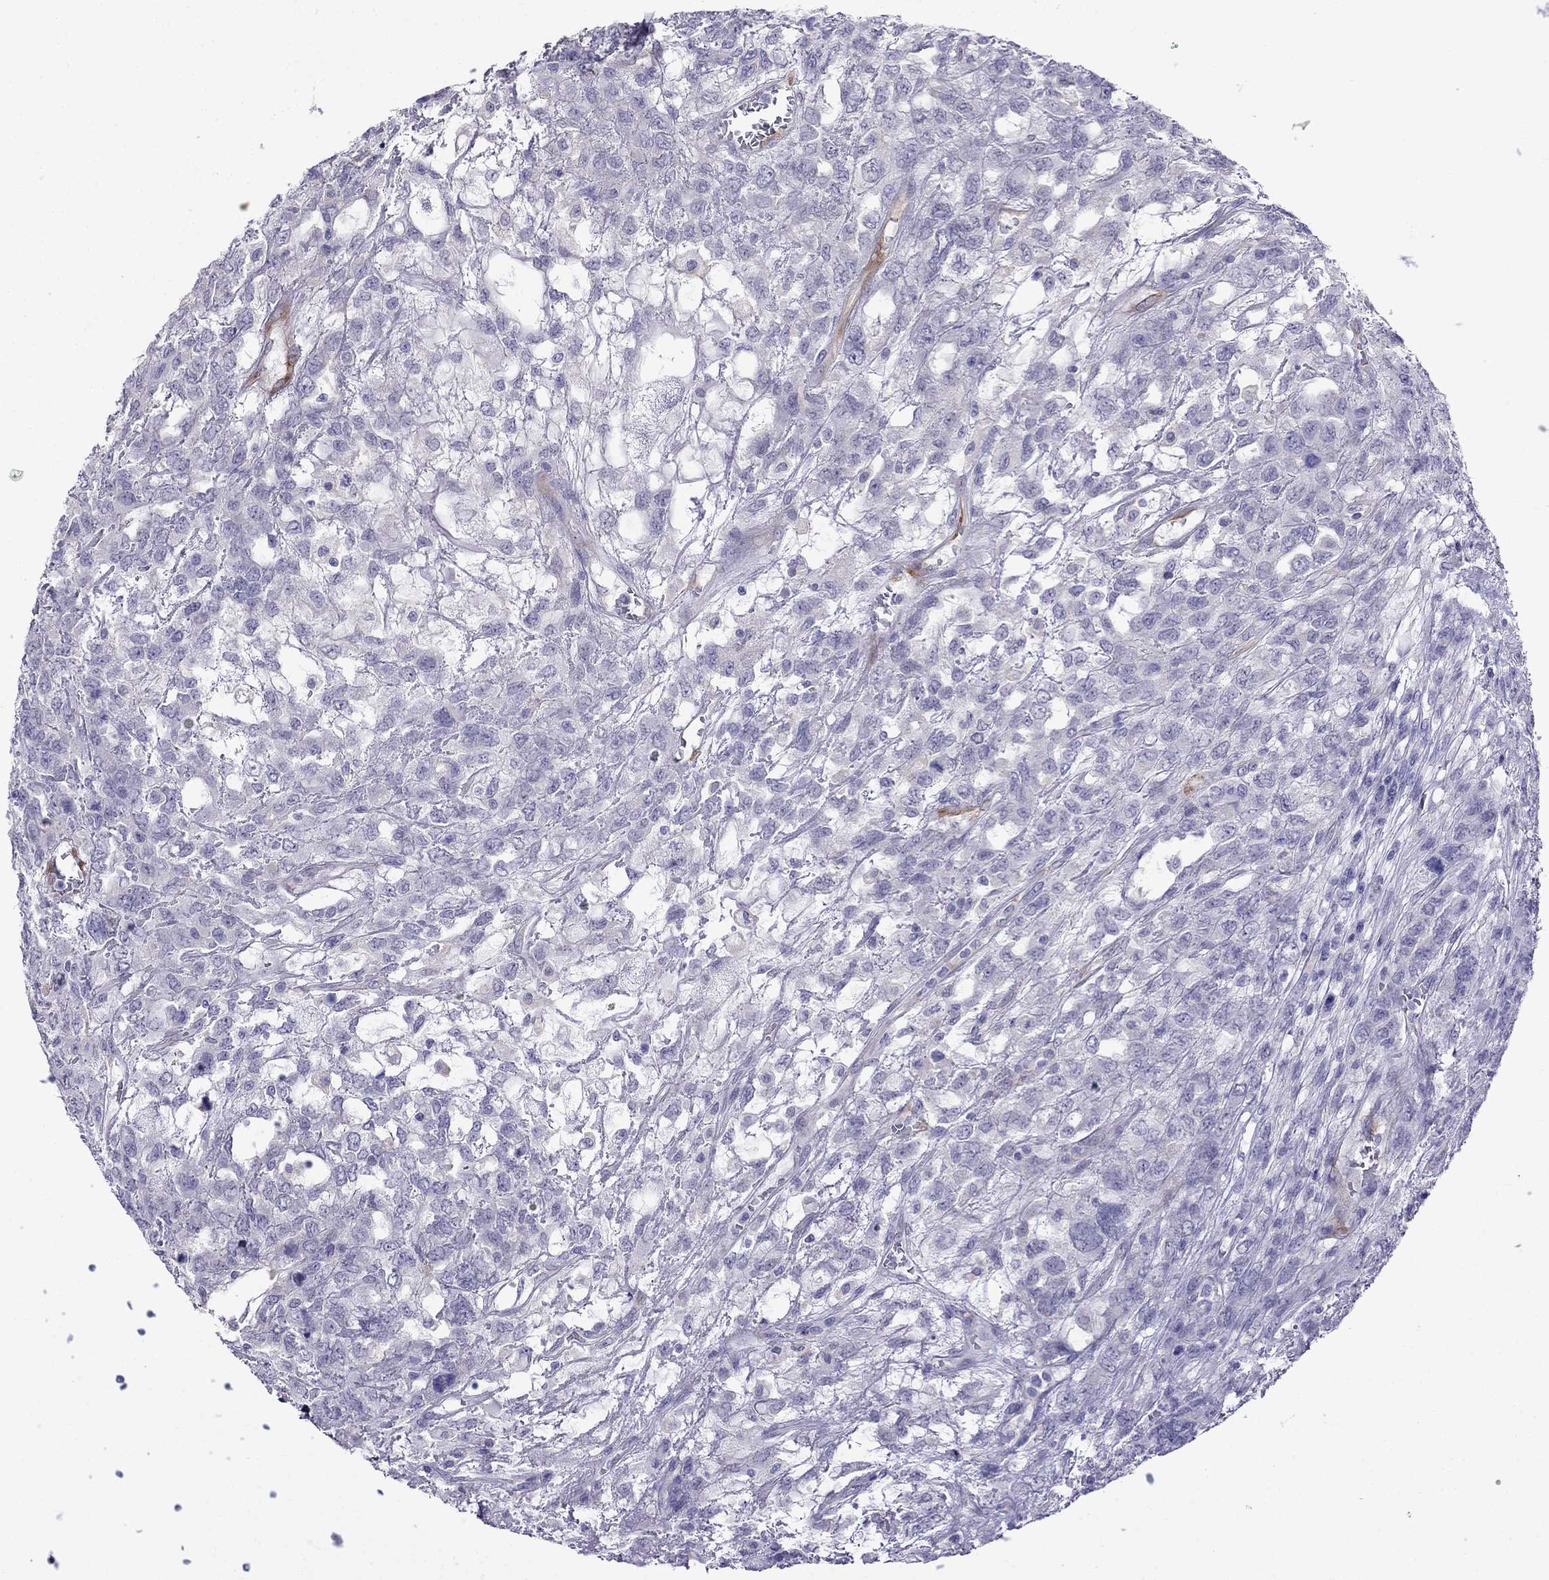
{"staining": {"intensity": "negative", "quantity": "none", "location": "none"}, "tissue": "testis cancer", "cell_type": "Tumor cells", "image_type": "cancer", "snomed": [{"axis": "morphology", "description": "Seminoma, NOS"}, {"axis": "topography", "description": "Testis"}], "caption": "The immunohistochemistry (IHC) photomicrograph has no significant positivity in tumor cells of testis cancer tissue. (Immunohistochemistry (ihc), brightfield microscopy, high magnification).", "gene": "MGP", "patient": {"sex": "male", "age": 52}}